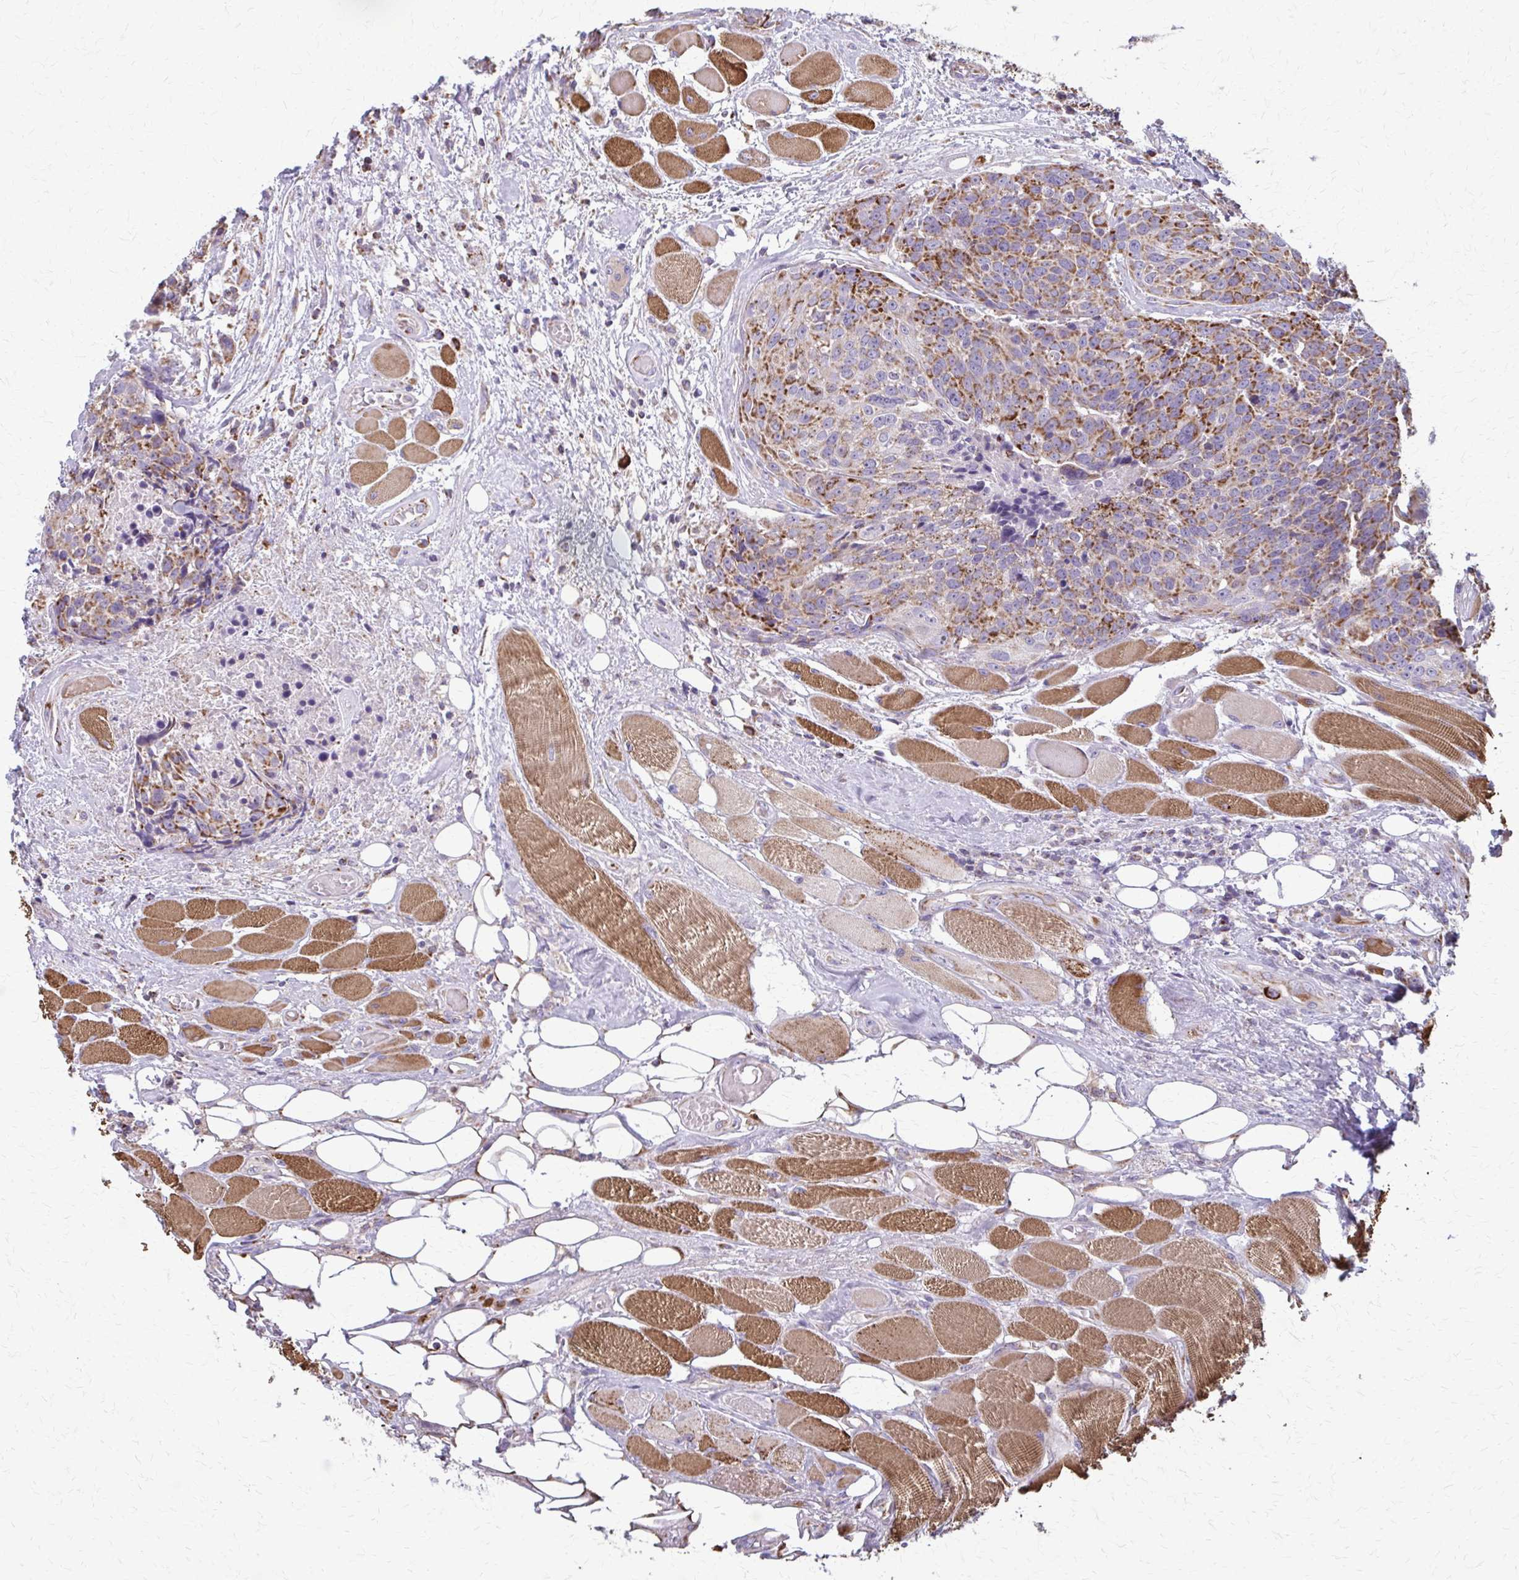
{"staining": {"intensity": "moderate", "quantity": ">75%", "location": "cytoplasmic/membranous"}, "tissue": "head and neck cancer", "cell_type": "Tumor cells", "image_type": "cancer", "snomed": [{"axis": "morphology", "description": "Squamous cell carcinoma, NOS"}, {"axis": "topography", "description": "Oral tissue"}, {"axis": "topography", "description": "Head-Neck"}], "caption": "This is an image of immunohistochemistry staining of squamous cell carcinoma (head and neck), which shows moderate expression in the cytoplasmic/membranous of tumor cells.", "gene": "TVP23A", "patient": {"sex": "male", "age": 64}}